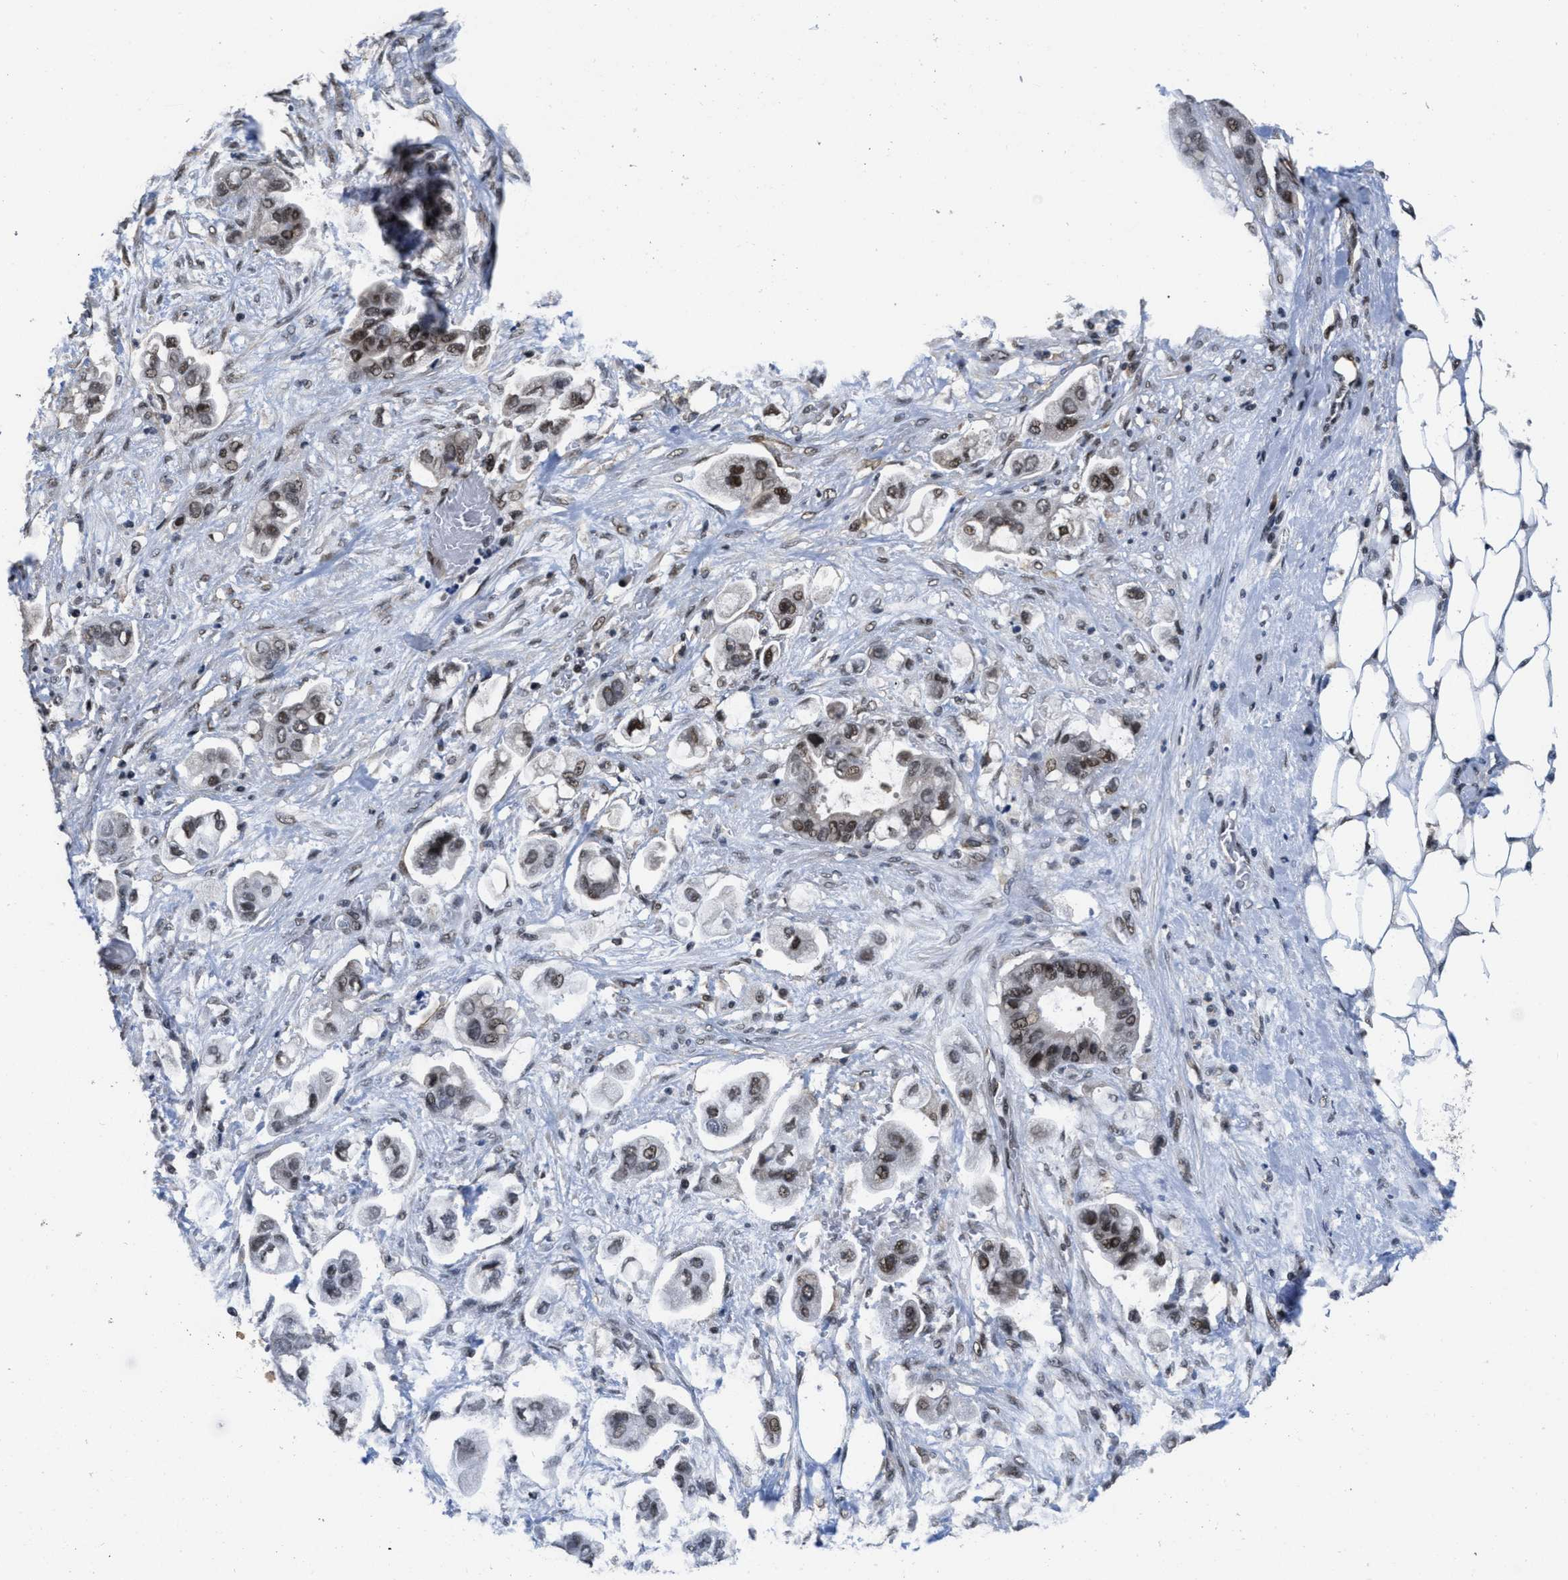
{"staining": {"intensity": "strong", "quantity": ">75%", "location": "nuclear"}, "tissue": "stomach cancer", "cell_type": "Tumor cells", "image_type": "cancer", "snomed": [{"axis": "morphology", "description": "Adenocarcinoma, NOS"}, {"axis": "topography", "description": "Stomach"}], "caption": "A brown stain shows strong nuclear expression of a protein in human adenocarcinoma (stomach) tumor cells. The staining was performed using DAB (3,3'-diaminobenzidine) to visualize the protein expression in brown, while the nuclei were stained in blue with hematoxylin (Magnification: 20x).", "gene": "CUL4B", "patient": {"sex": "male", "age": 62}}